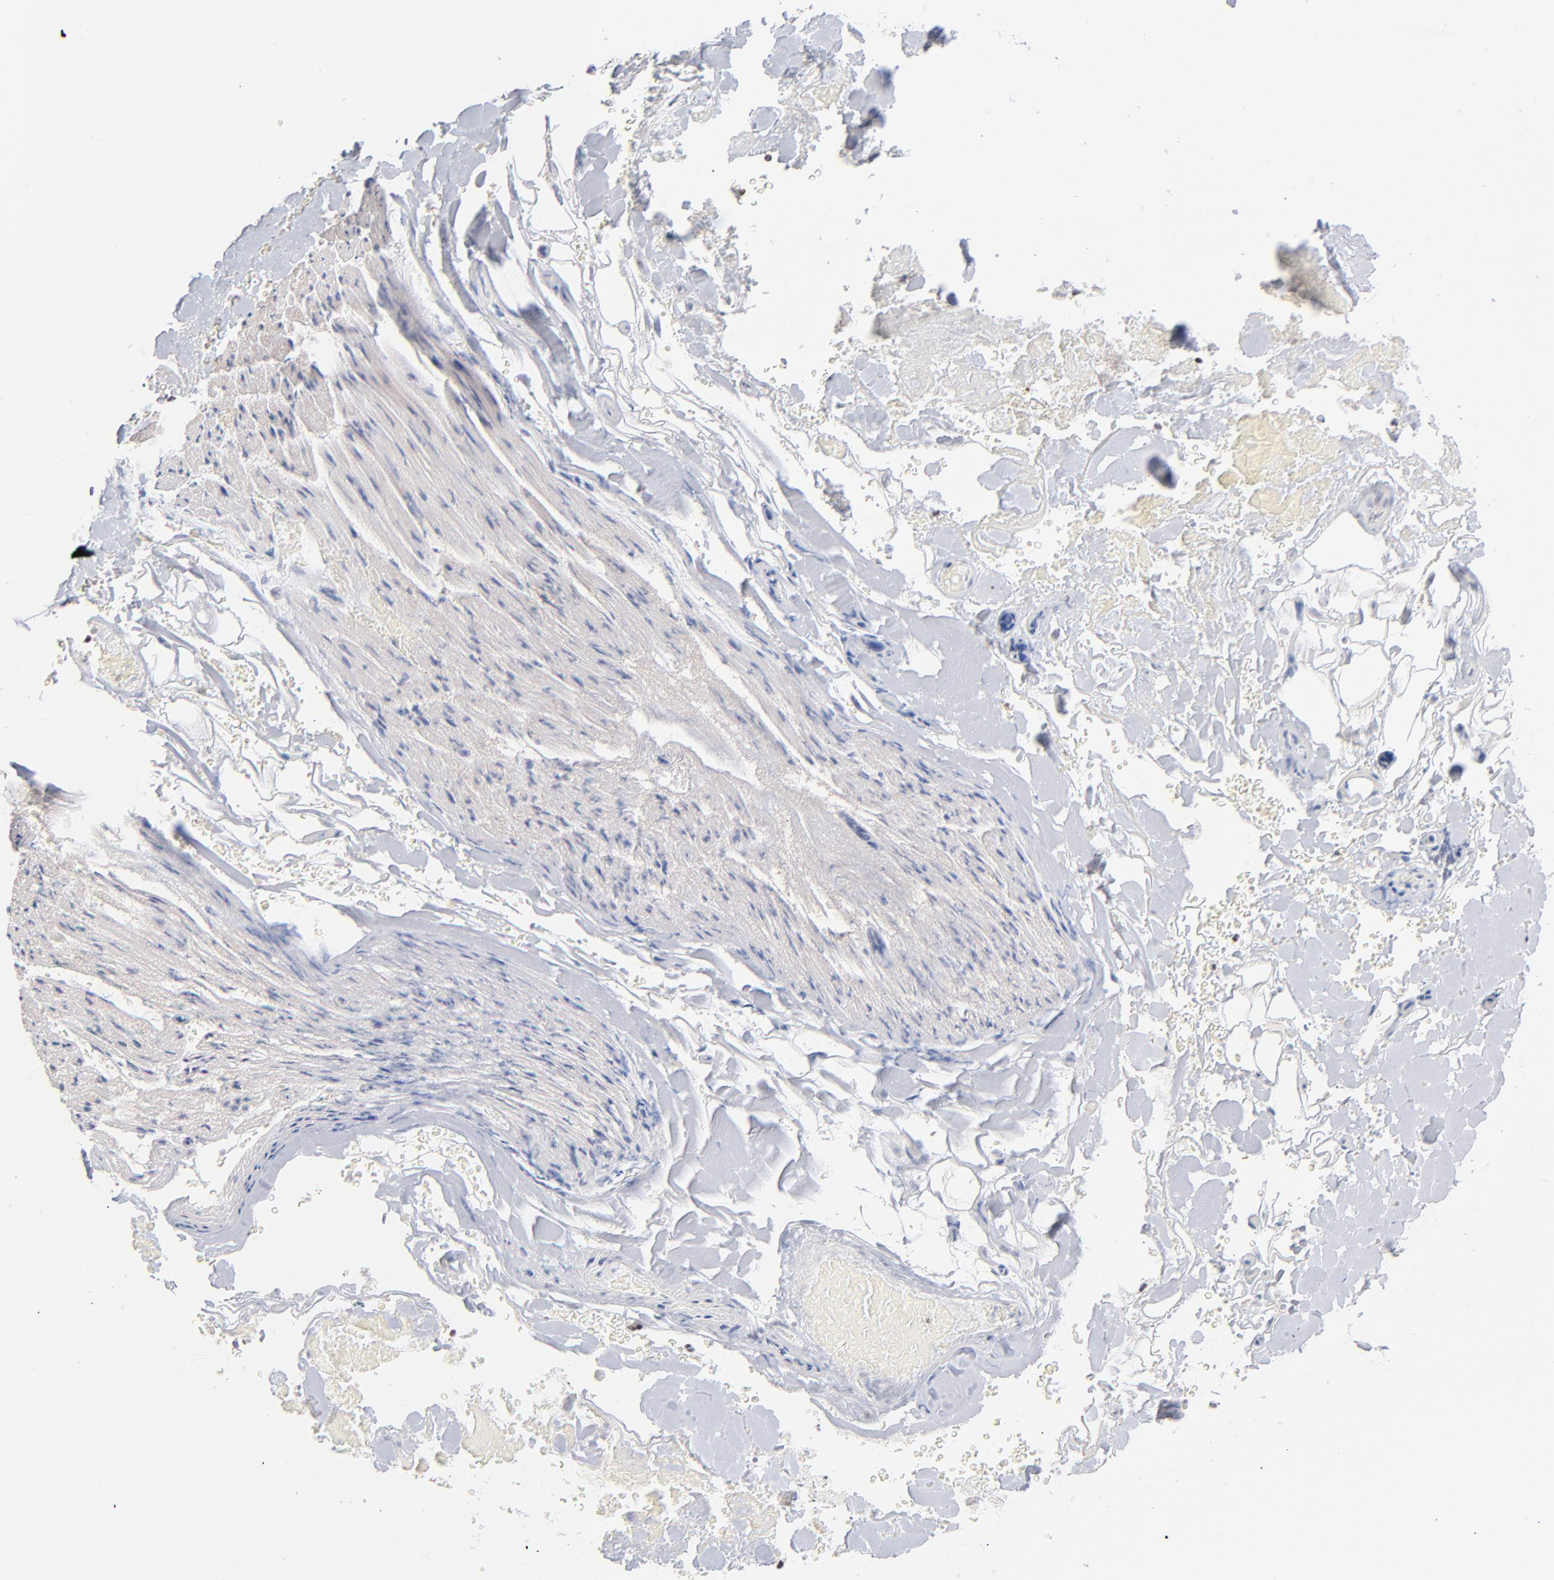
{"staining": {"intensity": "negative", "quantity": "none", "location": "none"}, "tissue": "adipose tissue", "cell_type": "Adipocytes", "image_type": "normal", "snomed": [{"axis": "morphology", "description": "Normal tissue, NOS"}, {"axis": "morphology", "description": "Cholangiocarcinoma"}, {"axis": "topography", "description": "Liver"}, {"axis": "topography", "description": "Peripheral nerve tissue"}], "caption": "This is an IHC micrograph of normal adipose tissue. There is no expression in adipocytes.", "gene": "ZNF143", "patient": {"sex": "male", "age": 50}}